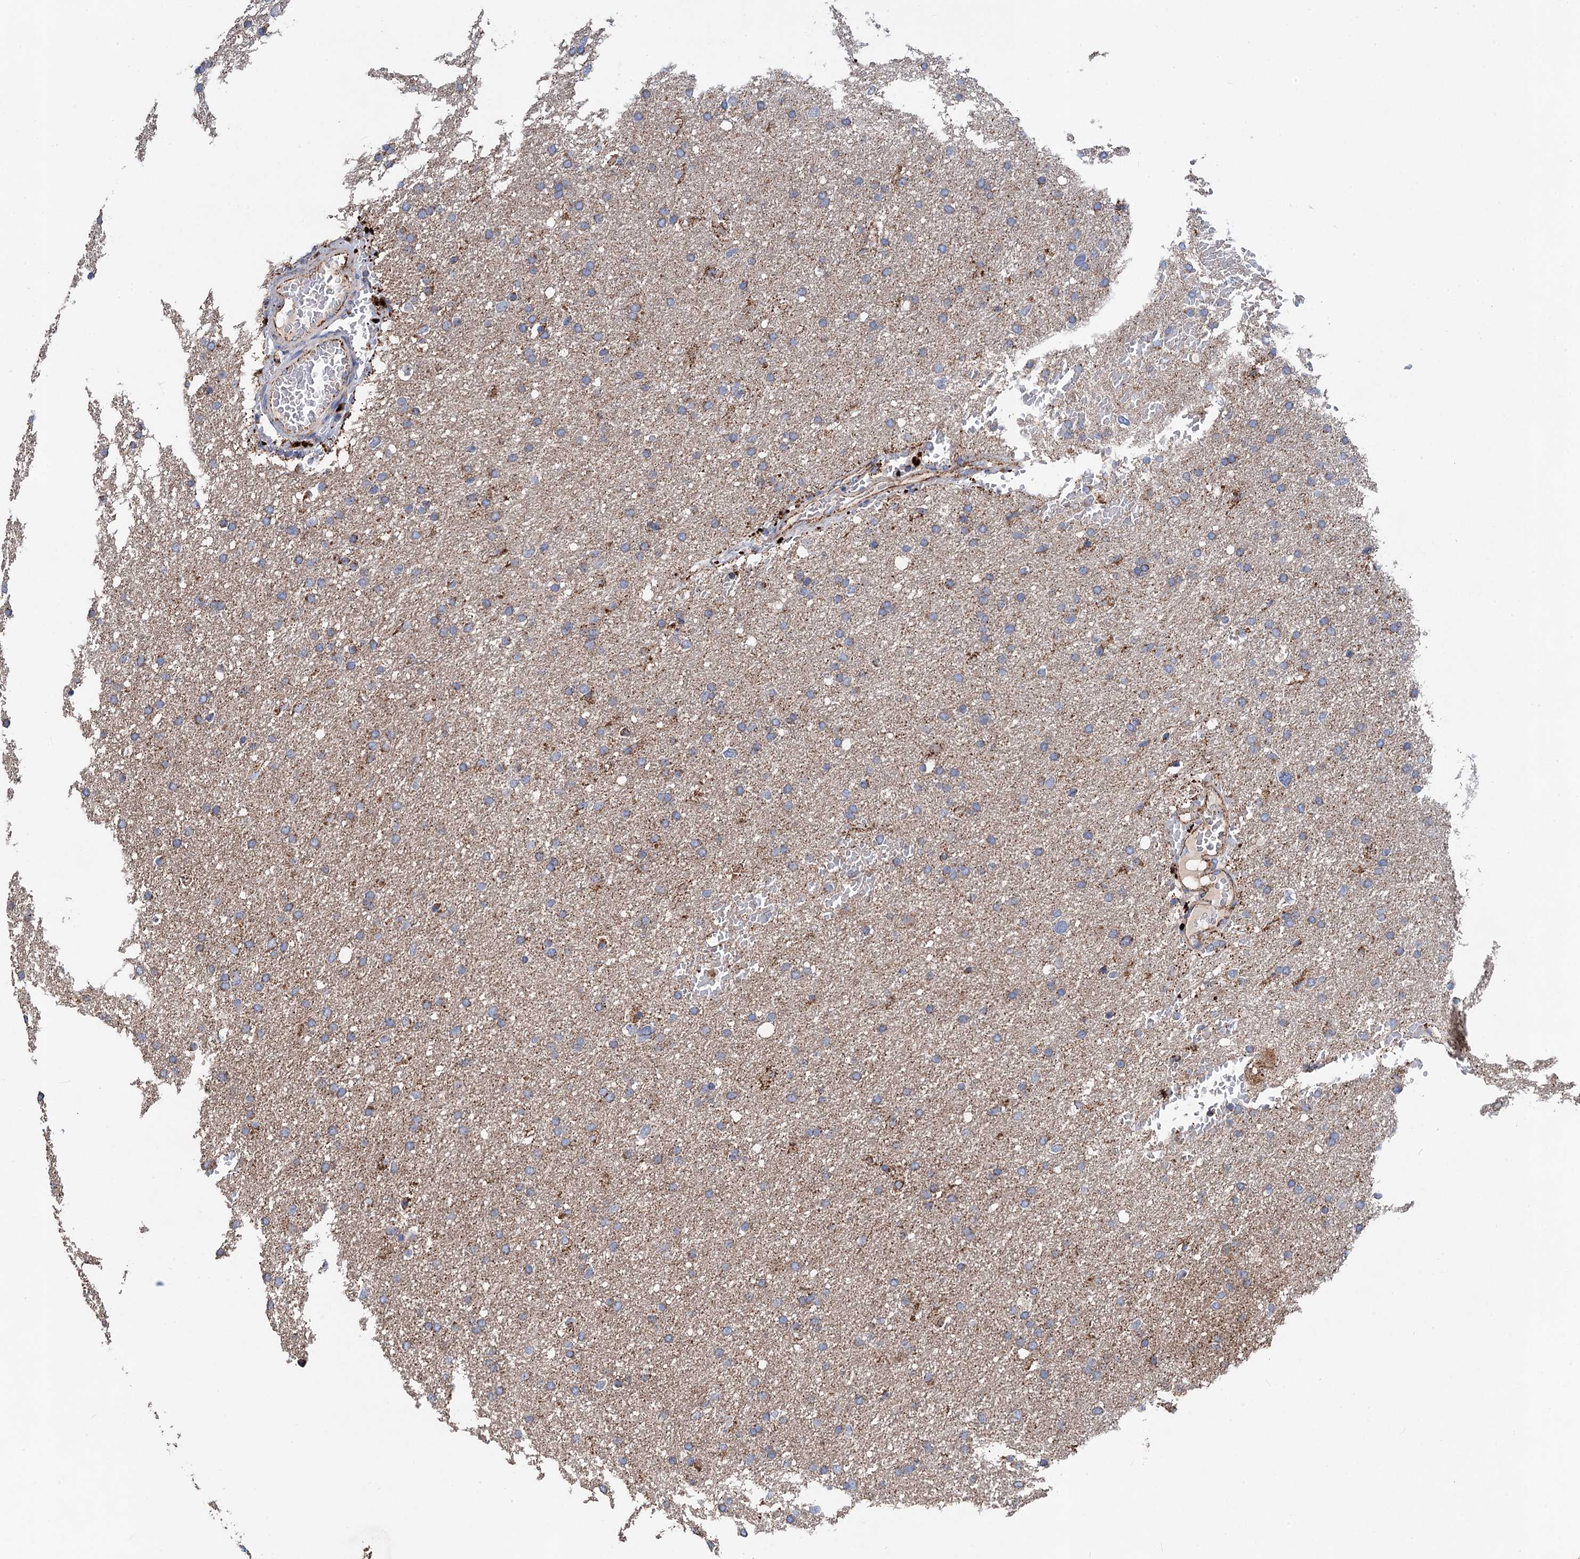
{"staining": {"intensity": "weak", "quantity": ">75%", "location": "cytoplasmic/membranous"}, "tissue": "glioma", "cell_type": "Tumor cells", "image_type": "cancer", "snomed": [{"axis": "morphology", "description": "Glioma, malignant, High grade"}, {"axis": "topography", "description": "Cerebral cortex"}], "caption": "The micrograph exhibits a brown stain indicating the presence of a protein in the cytoplasmic/membranous of tumor cells in malignant high-grade glioma.", "gene": "DGLUCY", "patient": {"sex": "female", "age": 36}}